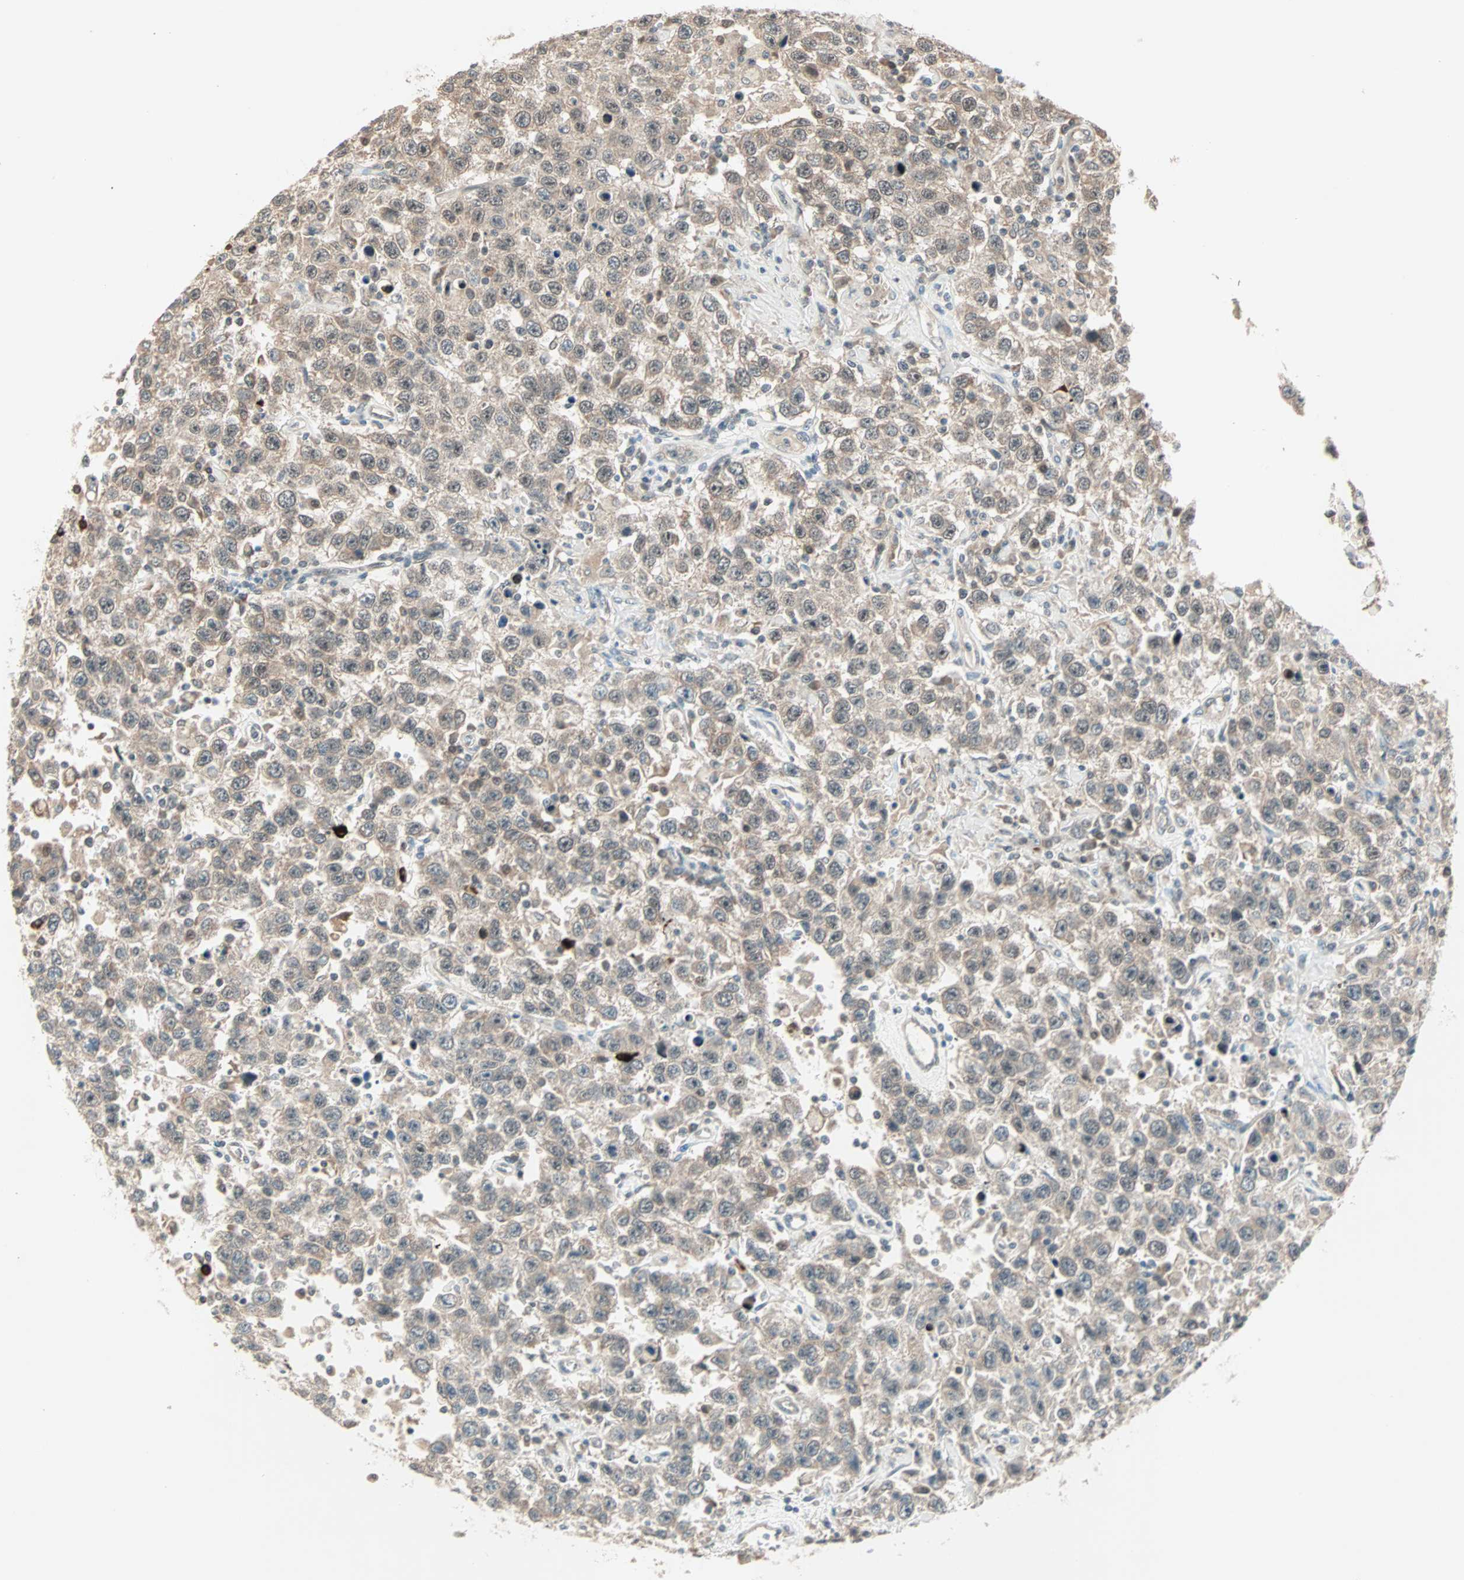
{"staining": {"intensity": "weak", "quantity": ">75%", "location": "cytoplasmic/membranous"}, "tissue": "testis cancer", "cell_type": "Tumor cells", "image_type": "cancer", "snomed": [{"axis": "morphology", "description": "Seminoma, NOS"}, {"axis": "topography", "description": "Testis"}], "caption": "Seminoma (testis) stained with IHC displays weak cytoplasmic/membranous positivity in about >75% of tumor cells. (IHC, brightfield microscopy, high magnification).", "gene": "PGBD1", "patient": {"sex": "male", "age": 41}}